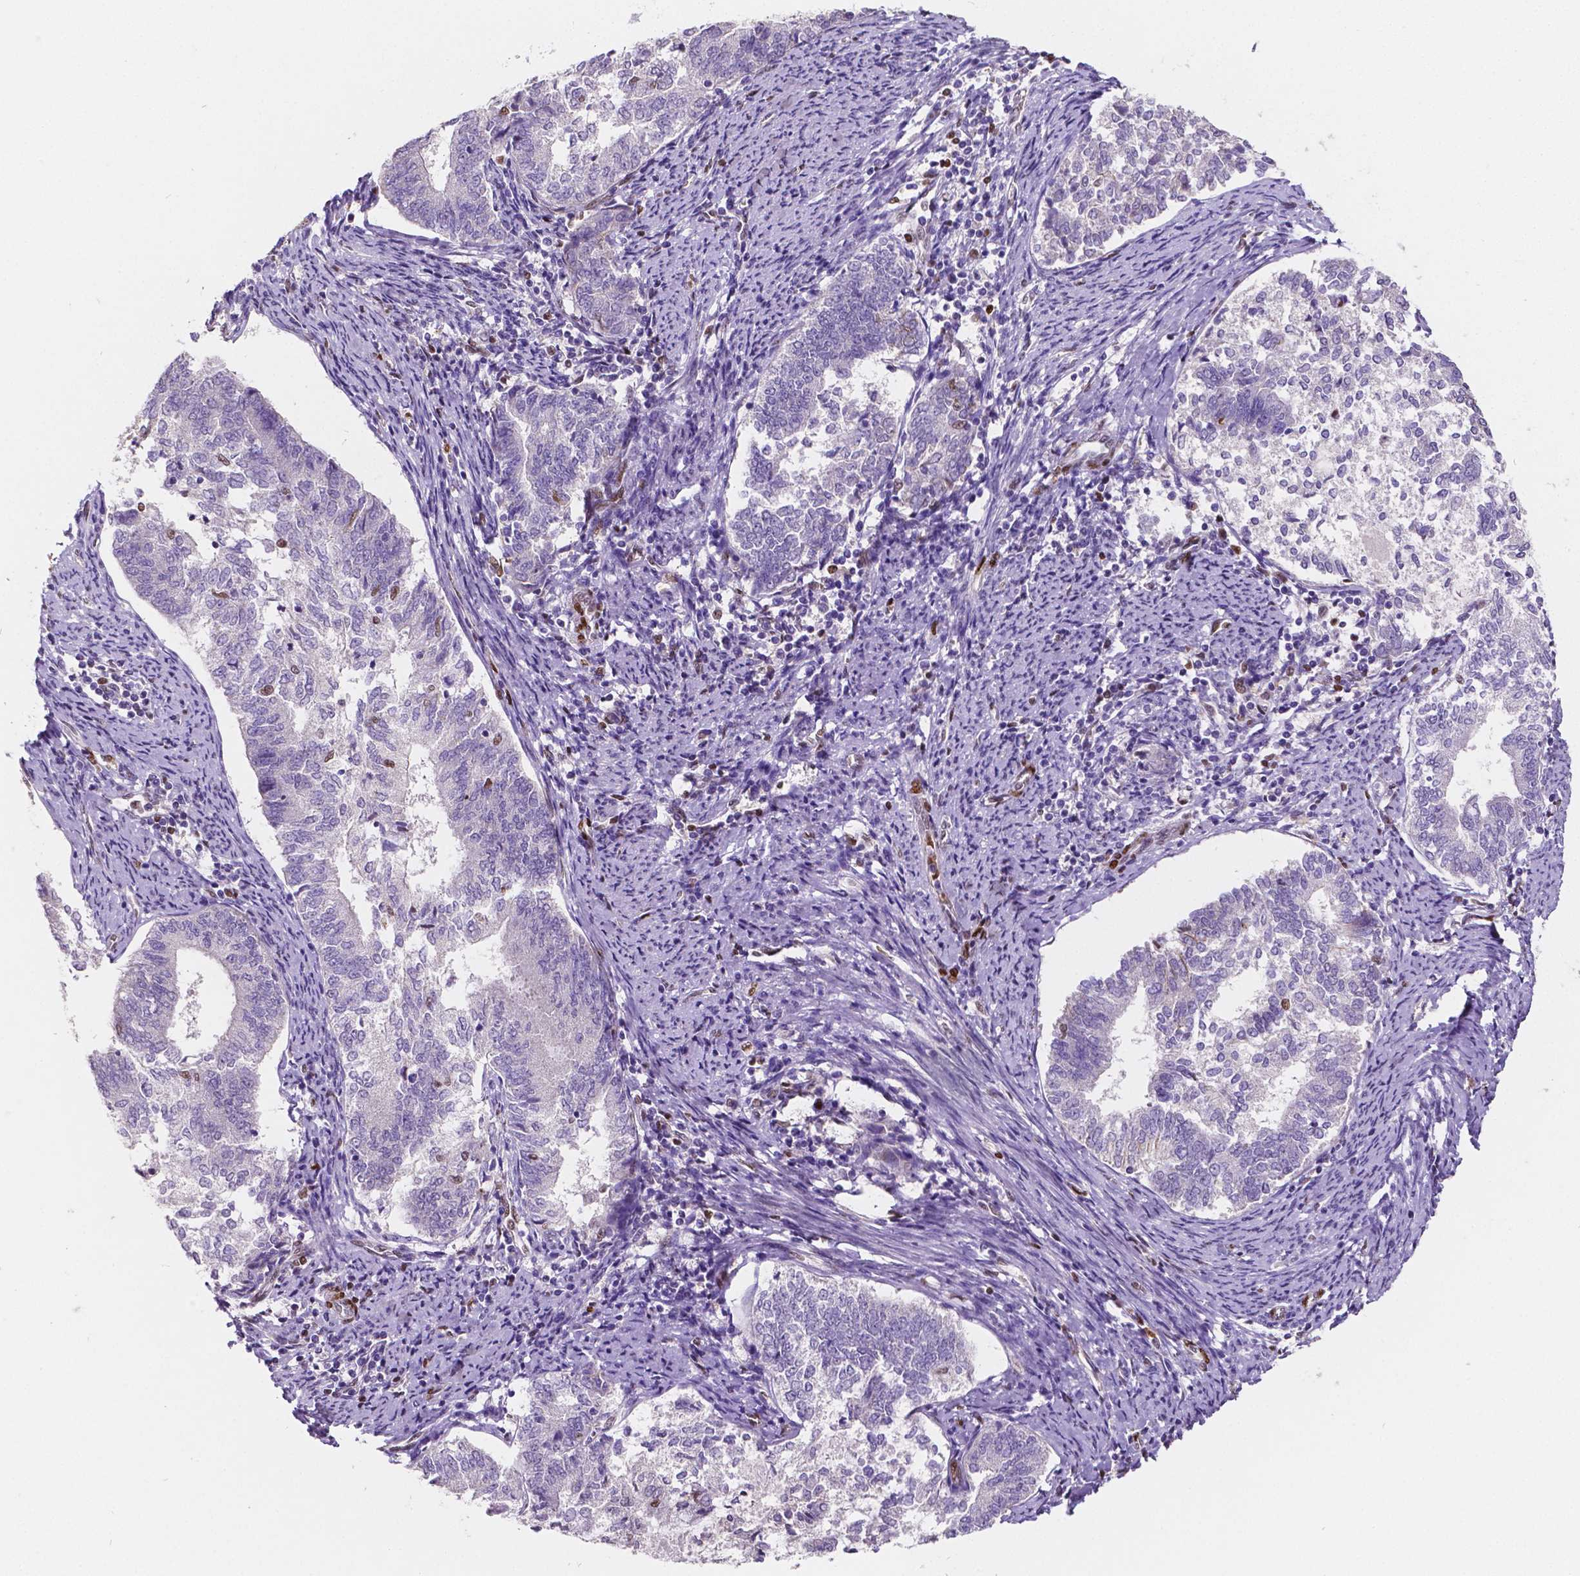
{"staining": {"intensity": "negative", "quantity": "none", "location": "none"}, "tissue": "endometrial cancer", "cell_type": "Tumor cells", "image_type": "cancer", "snomed": [{"axis": "morphology", "description": "Adenocarcinoma, NOS"}, {"axis": "topography", "description": "Endometrium"}], "caption": "Immunohistochemistry photomicrograph of neoplastic tissue: adenocarcinoma (endometrial) stained with DAB shows no significant protein staining in tumor cells.", "gene": "MEF2C", "patient": {"sex": "female", "age": 65}}